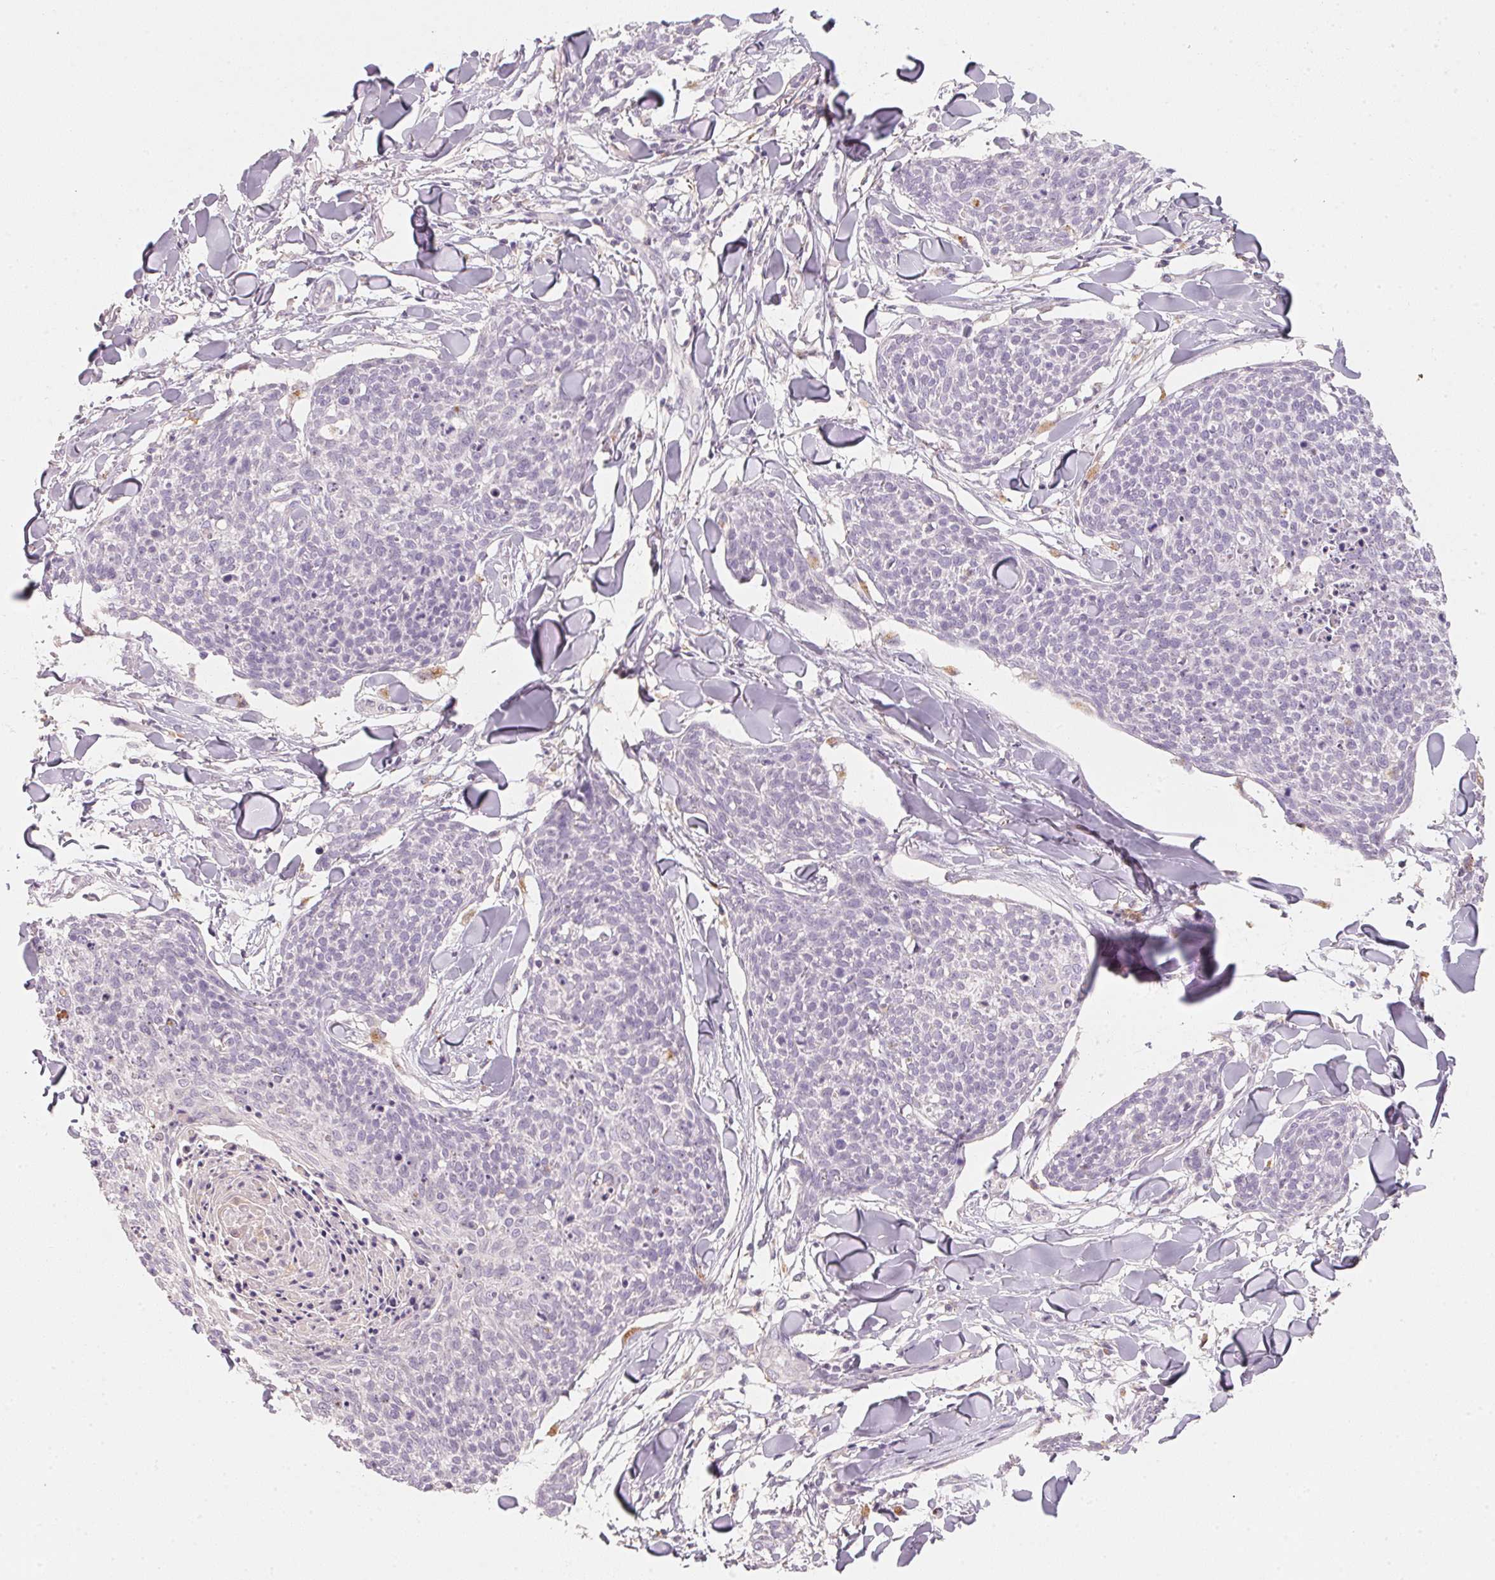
{"staining": {"intensity": "negative", "quantity": "none", "location": "none"}, "tissue": "skin cancer", "cell_type": "Tumor cells", "image_type": "cancer", "snomed": [{"axis": "morphology", "description": "Squamous cell carcinoma, NOS"}, {"axis": "topography", "description": "Skin"}, {"axis": "topography", "description": "Vulva"}], "caption": "This histopathology image is of squamous cell carcinoma (skin) stained with immunohistochemistry (IHC) to label a protein in brown with the nuclei are counter-stained blue. There is no expression in tumor cells. Brightfield microscopy of immunohistochemistry stained with DAB (brown) and hematoxylin (blue), captured at high magnification.", "gene": "TREH", "patient": {"sex": "female", "age": 75}}